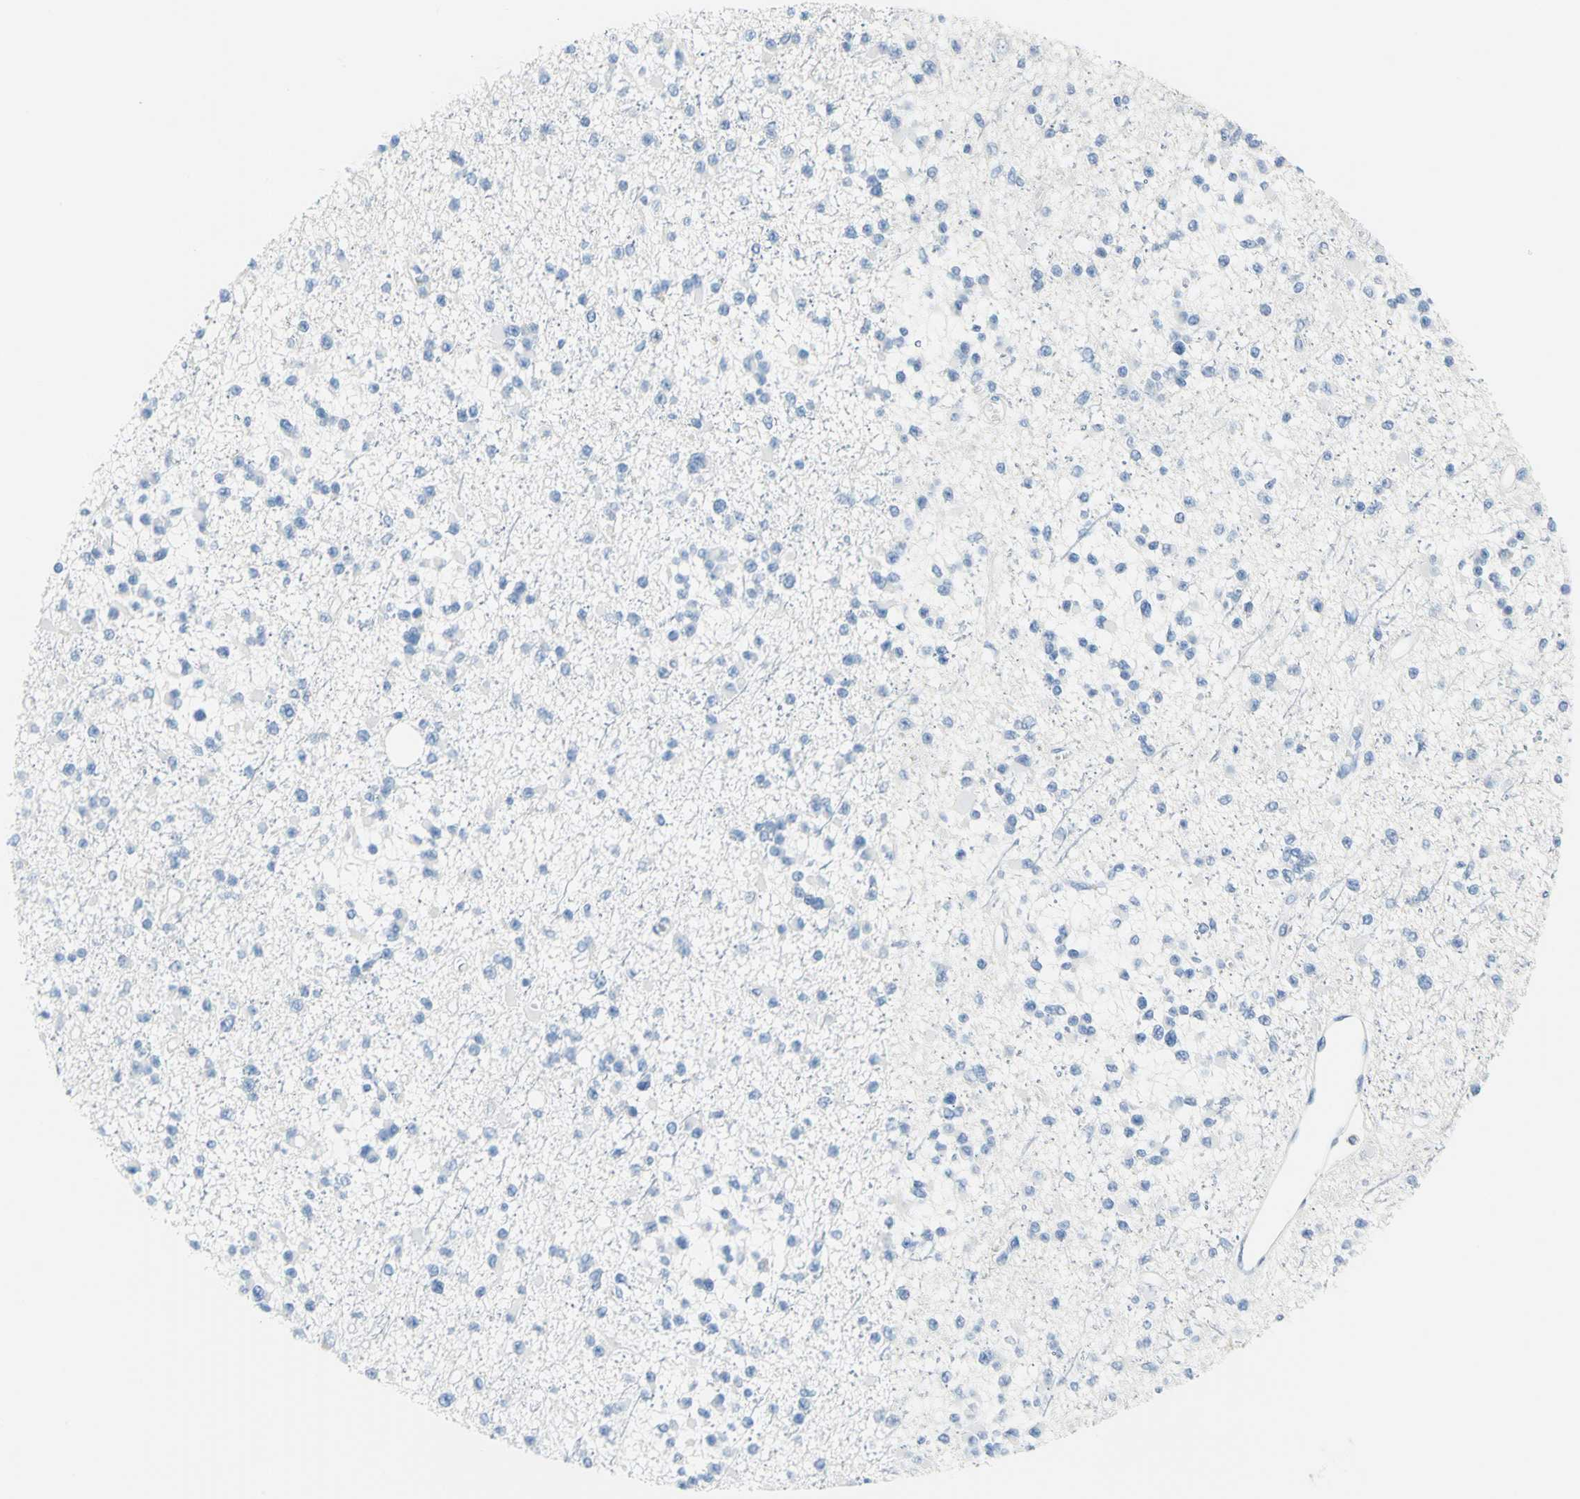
{"staining": {"intensity": "negative", "quantity": "none", "location": "none"}, "tissue": "glioma", "cell_type": "Tumor cells", "image_type": "cancer", "snomed": [{"axis": "morphology", "description": "Glioma, malignant, Low grade"}, {"axis": "topography", "description": "Brain"}], "caption": "Glioma stained for a protein using IHC exhibits no positivity tumor cells.", "gene": "SFN", "patient": {"sex": "female", "age": 22}}